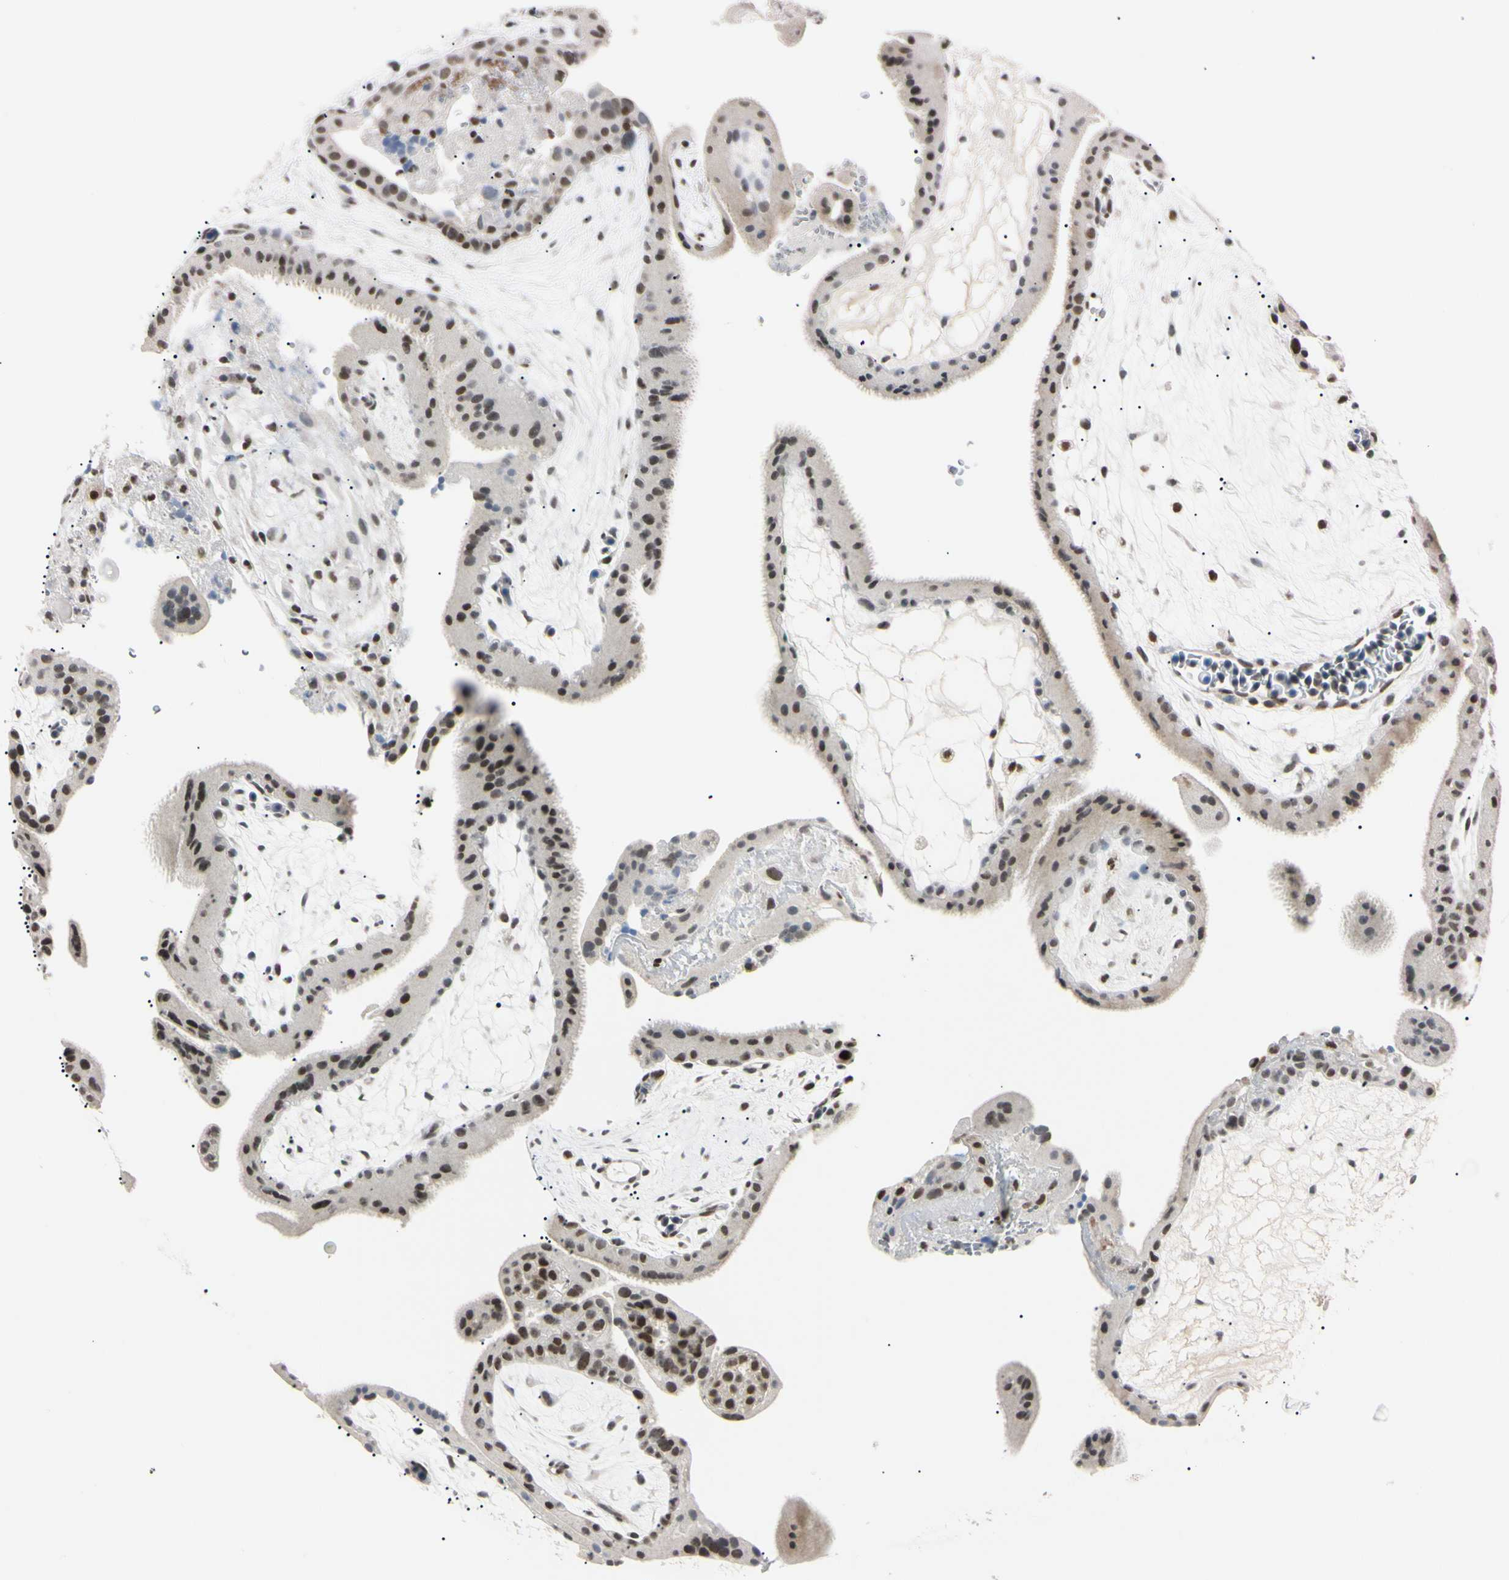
{"staining": {"intensity": "moderate", "quantity": "25%-75%", "location": "nuclear"}, "tissue": "placenta", "cell_type": "Trophoblastic cells", "image_type": "normal", "snomed": [{"axis": "morphology", "description": "Normal tissue, NOS"}, {"axis": "topography", "description": "Placenta"}], "caption": "A brown stain shows moderate nuclear positivity of a protein in trophoblastic cells of unremarkable placenta.", "gene": "C1orf174", "patient": {"sex": "female", "age": 19}}